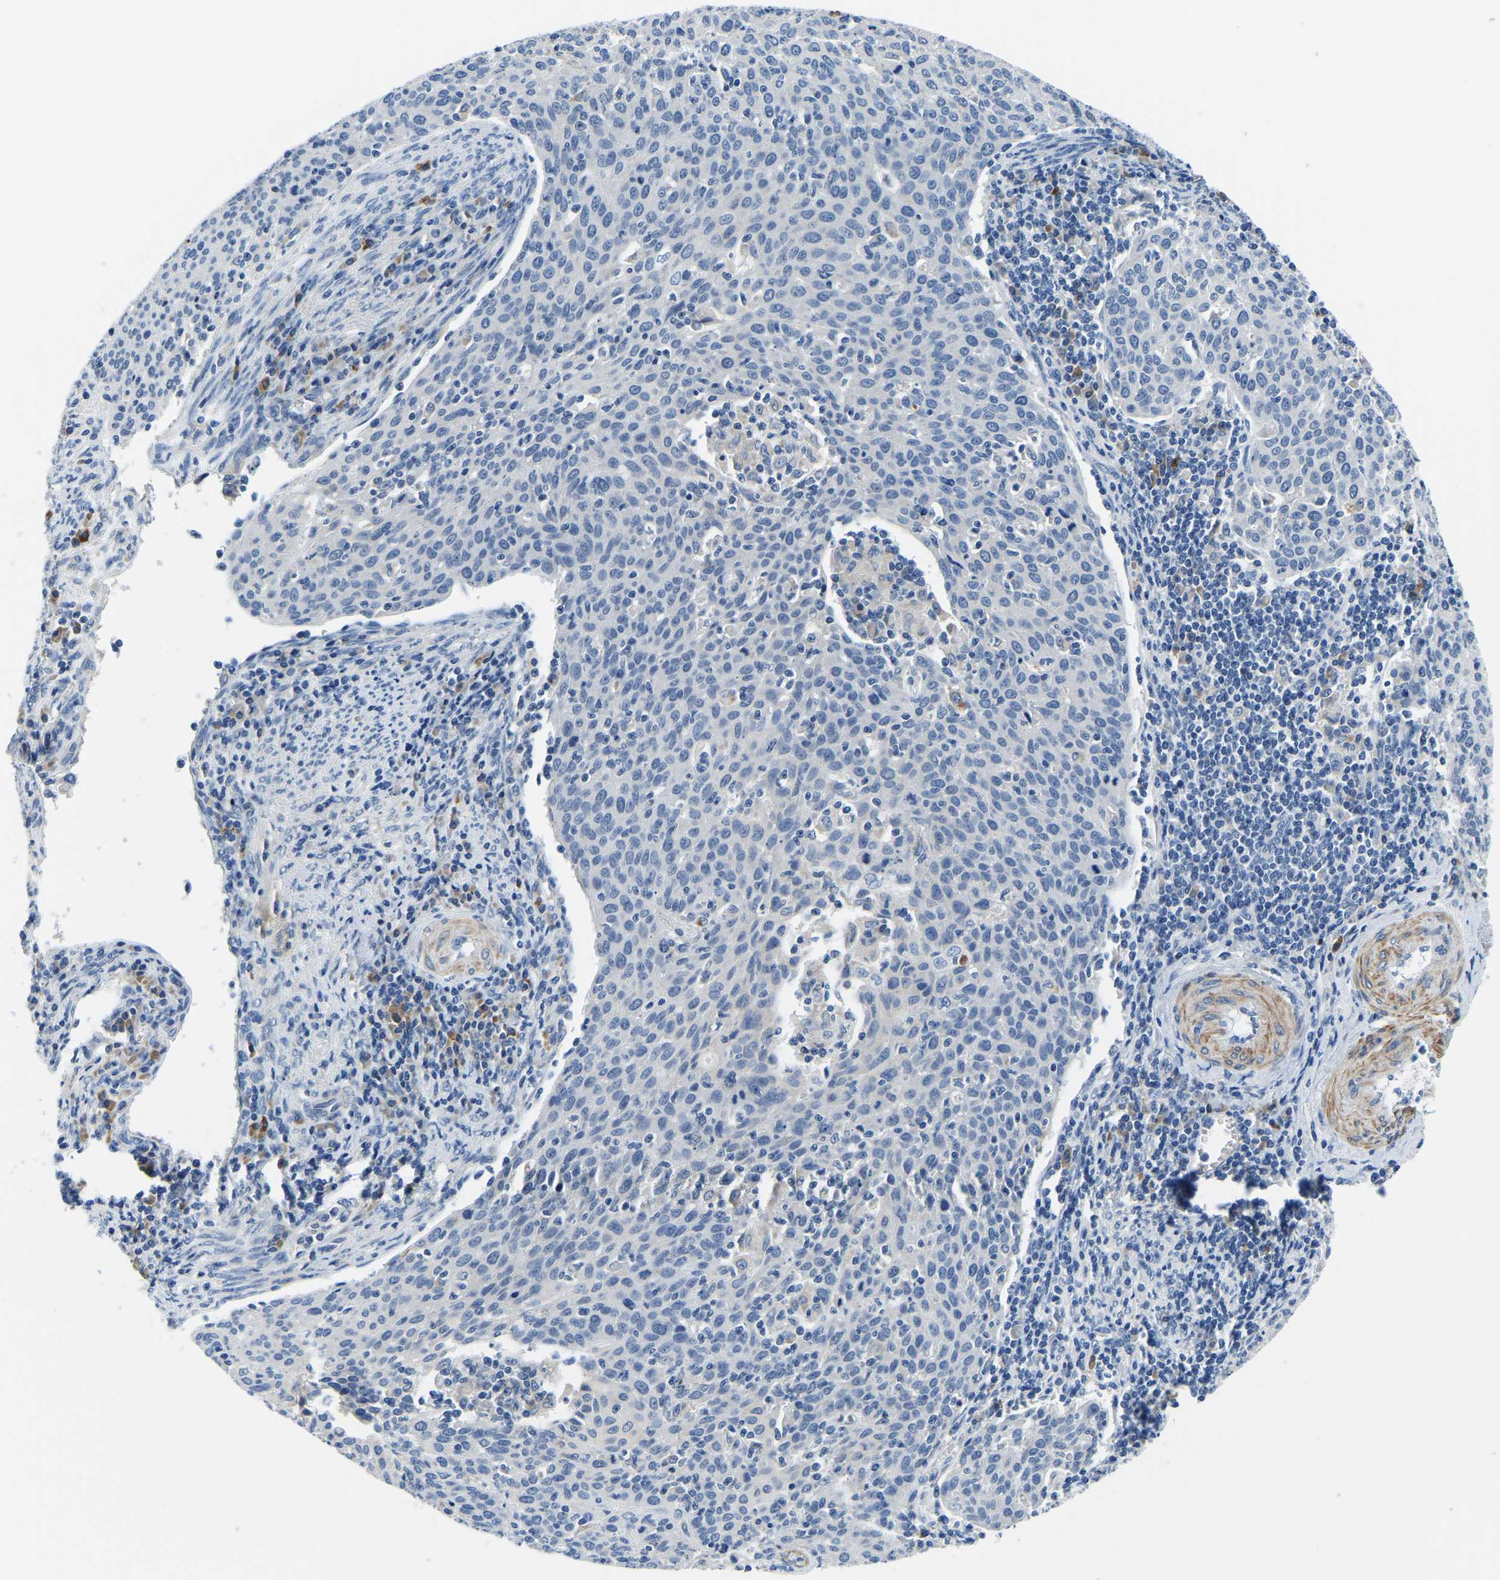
{"staining": {"intensity": "negative", "quantity": "none", "location": "none"}, "tissue": "cervical cancer", "cell_type": "Tumor cells", "image_type": "cancer", "snomed": [{"axis": "morphology", "description": "Squamous cell carcinoma, NOS"}, {"axis": "topography", "description": "Cervix"}], "caption": "The photomicrograph demonstrates no staining of tumor cells in squamous cell carcinoma (cervical).", "gene": "LIAS", "patient": {"sex": "female", "age": 38}}